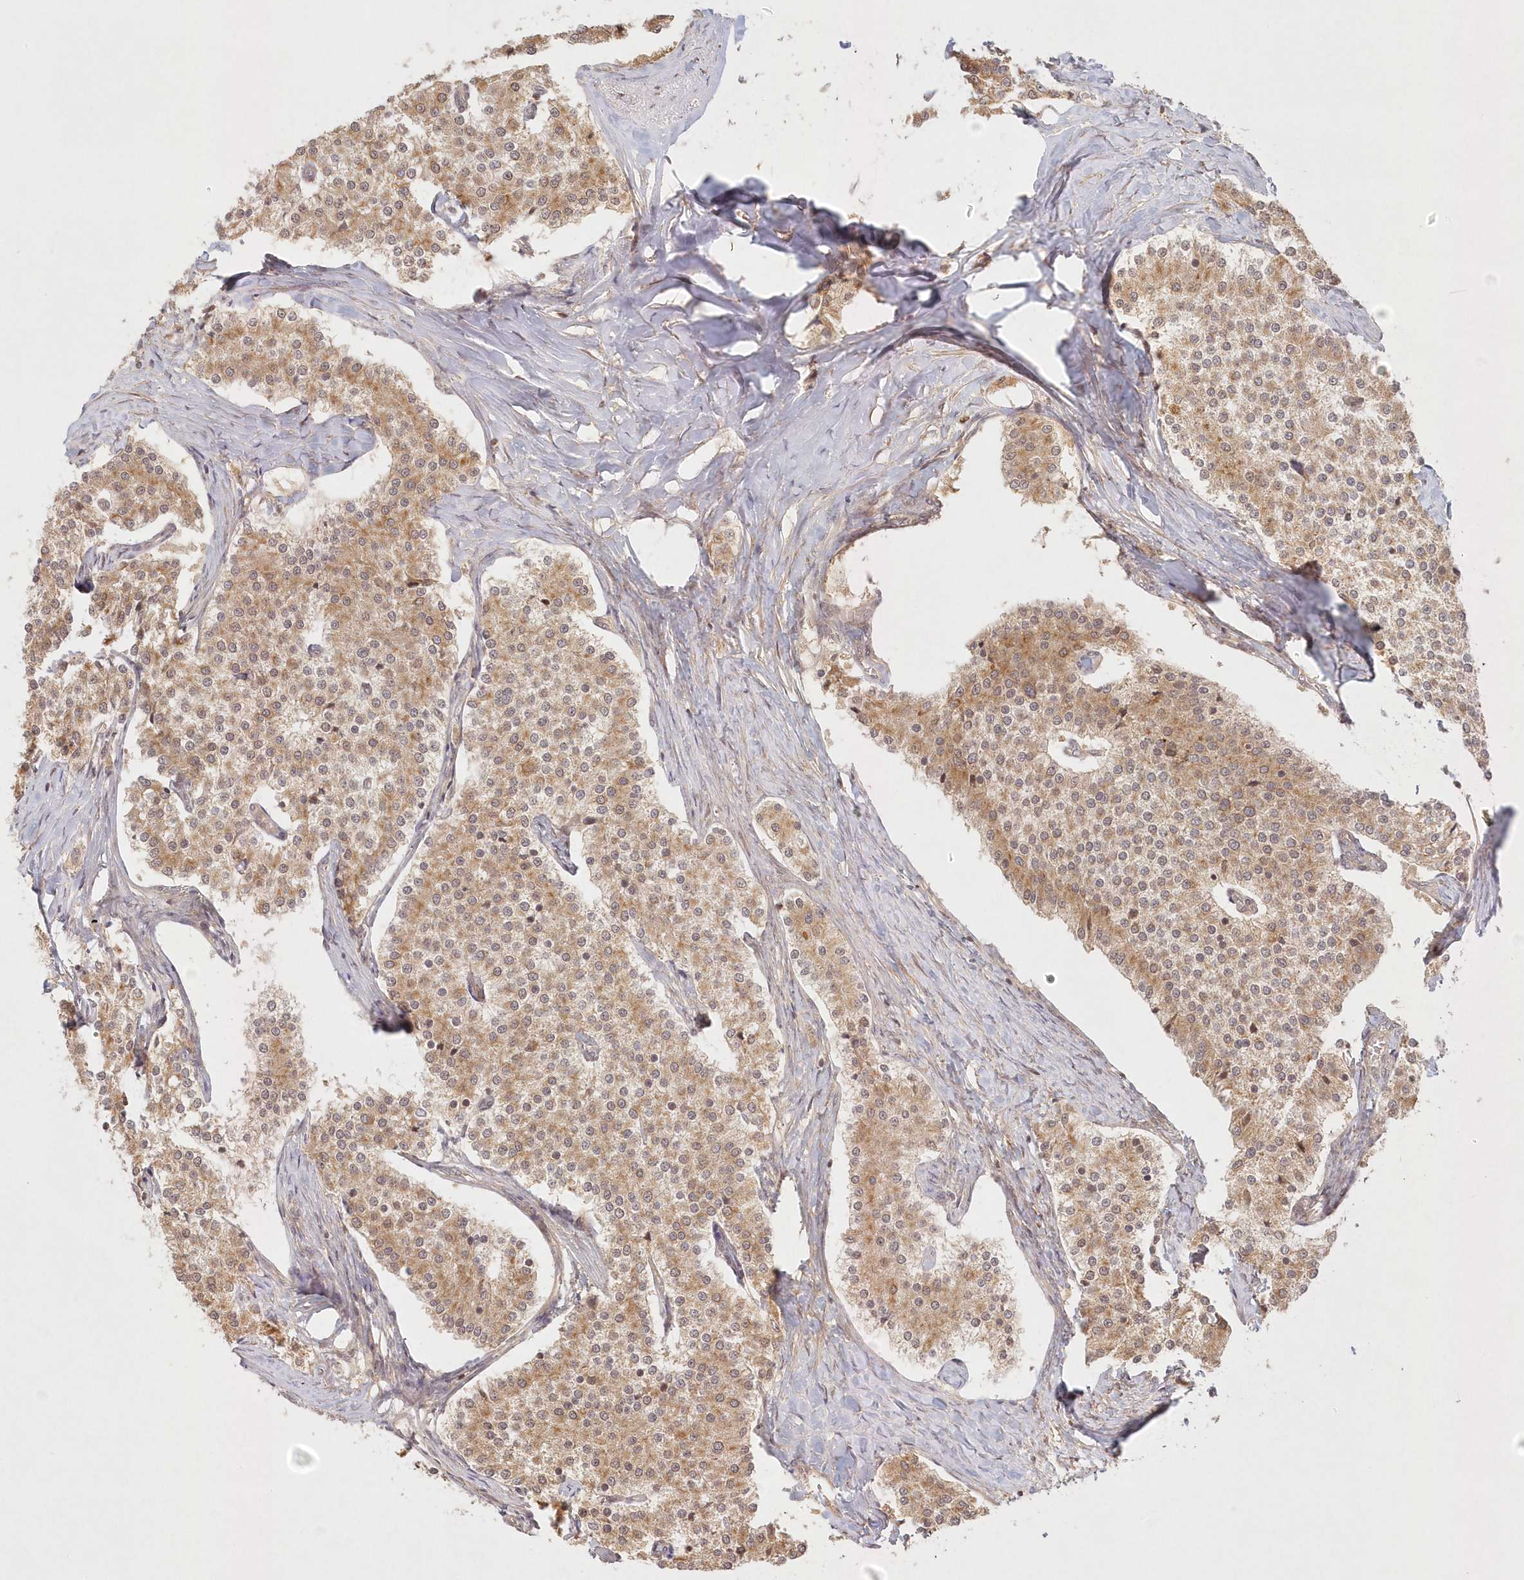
{"staining": {"intensity": "moderate", "quantity": ">75%", "location": "cytoplasmic/membranous"}, "tissue": "carcinoid", "cell_type": "Tumor cells", "image_type": "cancer", "snomed": [{"axis": "morphology", "description": "Carcinoid, malignant, NOS"}, {"axis": "topography", "description": "Colon"}], "caption": "Malignant carcinoid stained for a protein (brown) demonstrates moderate cytoplasmic/membranous positive expression in approximately >75% of tumor cells.", "gene": "KIAA0232", "patient": {"sex": "female", "age": 52}}